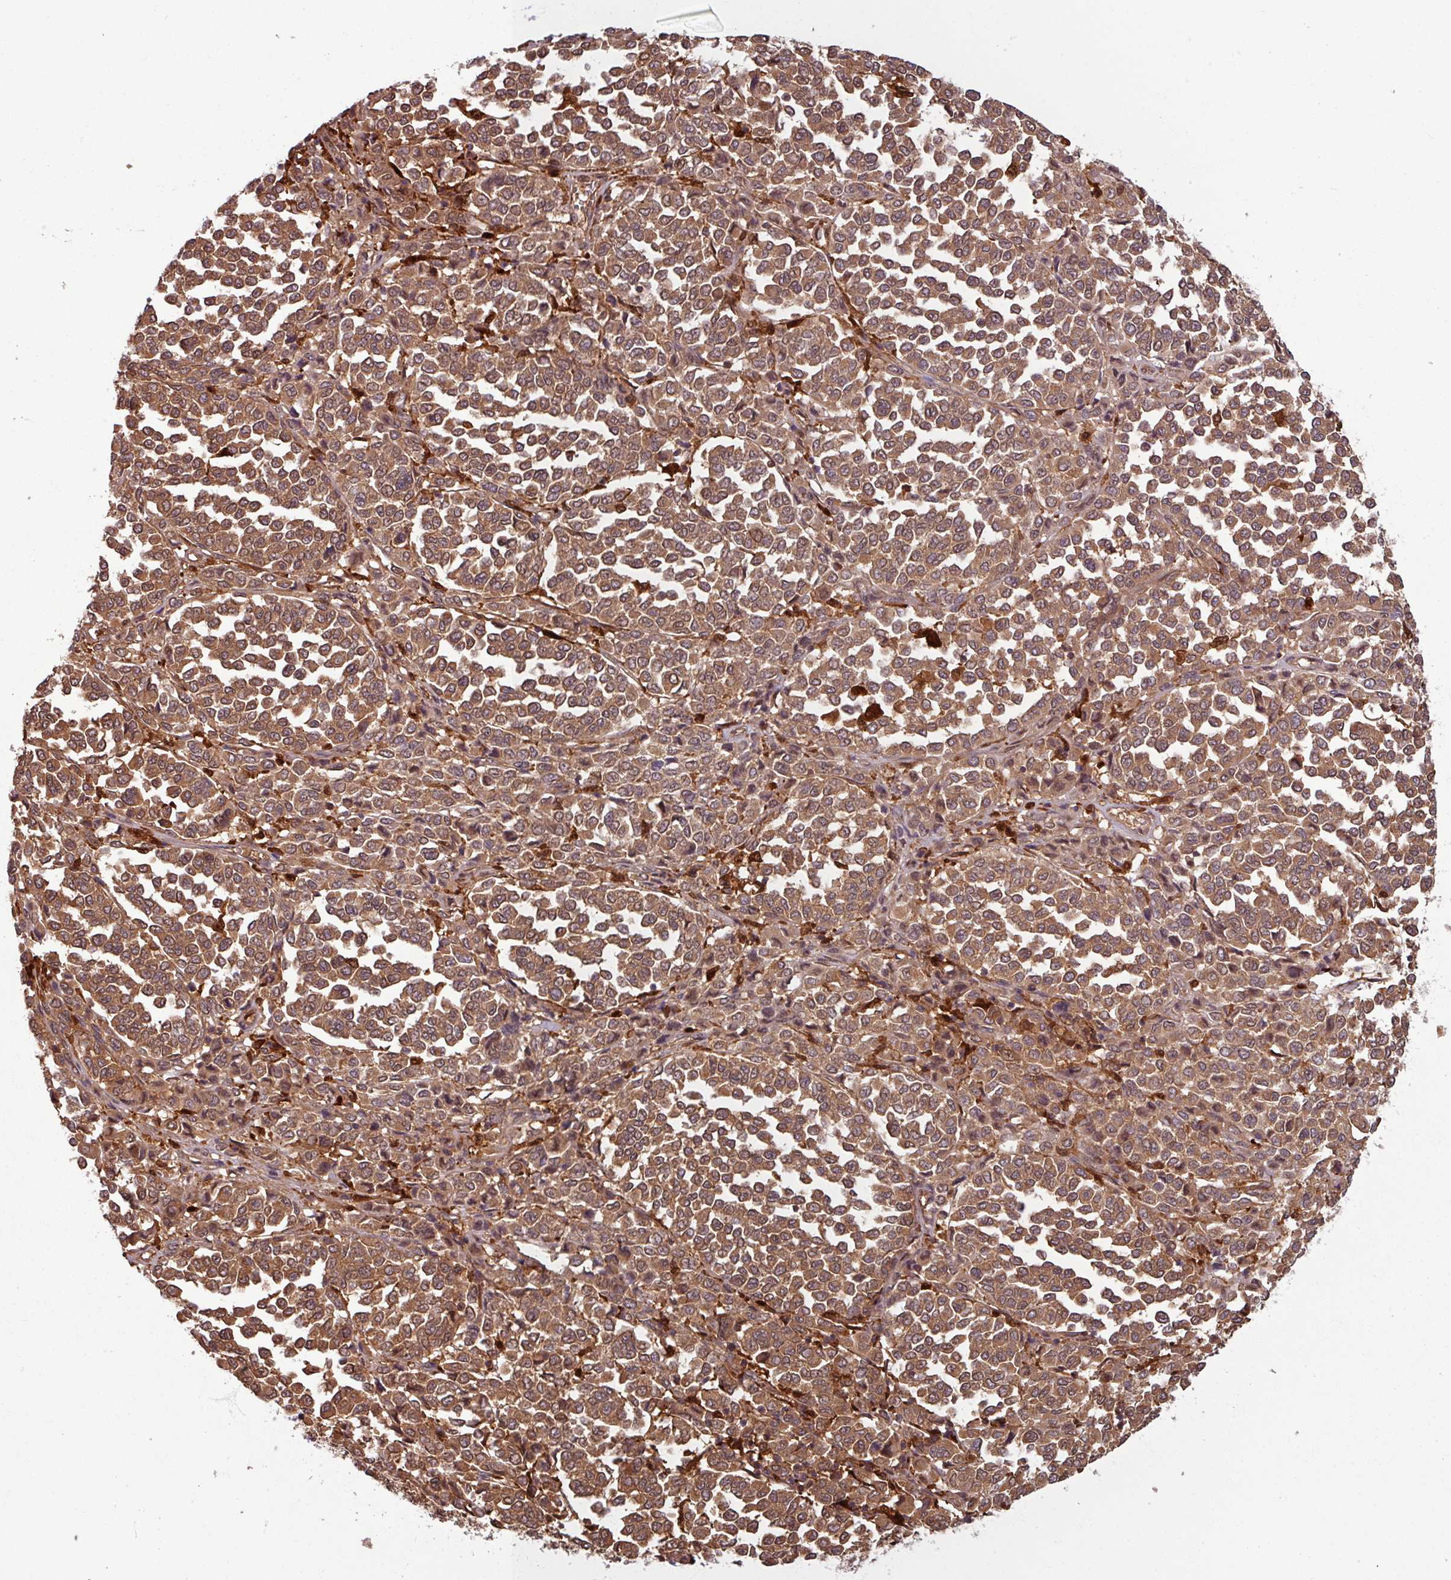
{"staining": {"intensity": "moderate", "quantity": ">75%", "location": "cytoplasmic/membranous,nuclear"}, "tissue": "melanoma", "cell_type": "Tumor cells", "image_type": "cancer", "snomed": [{"axis": "morphology", "description": "Malignant melanoma, Metastatic site"}, {"axis": "topography", "description": "Pancreas"}], "caption": "Protein expression analysis of human malignant melanoma (metastatic site) reveals moderate cytoplasmic/membranous and nuclear positivity in about >75% of tumor cells.", "gene": "KCTD11", "patient": {"sex": "female", "age": 30}}